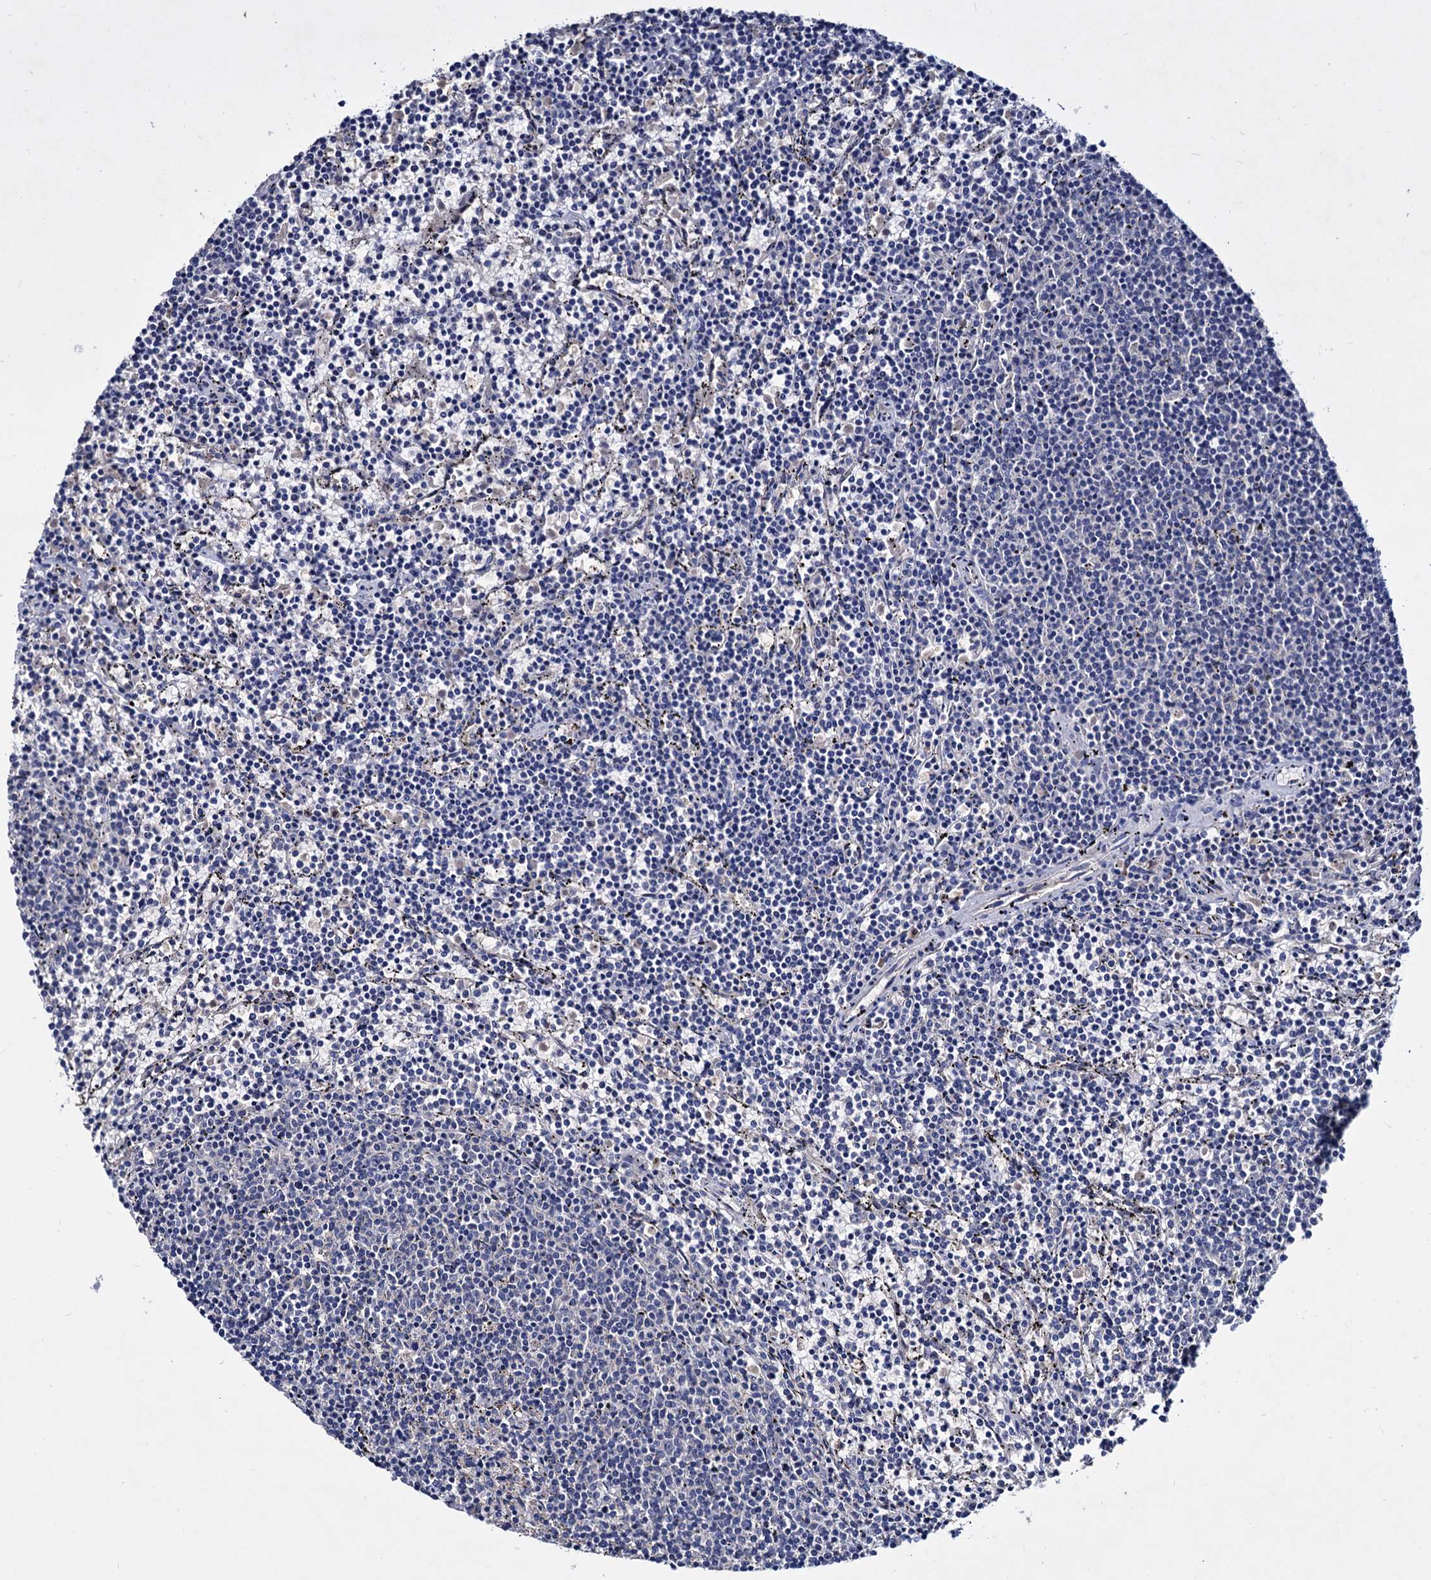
{"staining": {"intensity": "negative", "quantity": "none", "location": "none"}, "tissue": "lymphoma", "cell_type": "Tumor cells", "image_type": "cancer", "snomed": [{"axis": "morphology", "description": "Malignant lymphoma, non-Hodgkin's type, Low grade"}, {"axis": "topography", "description": "Spleen"}], "caption": "Low-grade malignant lymphoma, non-Hodgkin's type was stained to show a protein in brown. There is no significant expression in tumor cells.", "gene": "NPAS4", "patient": {"sex": "female", "age": 50}}